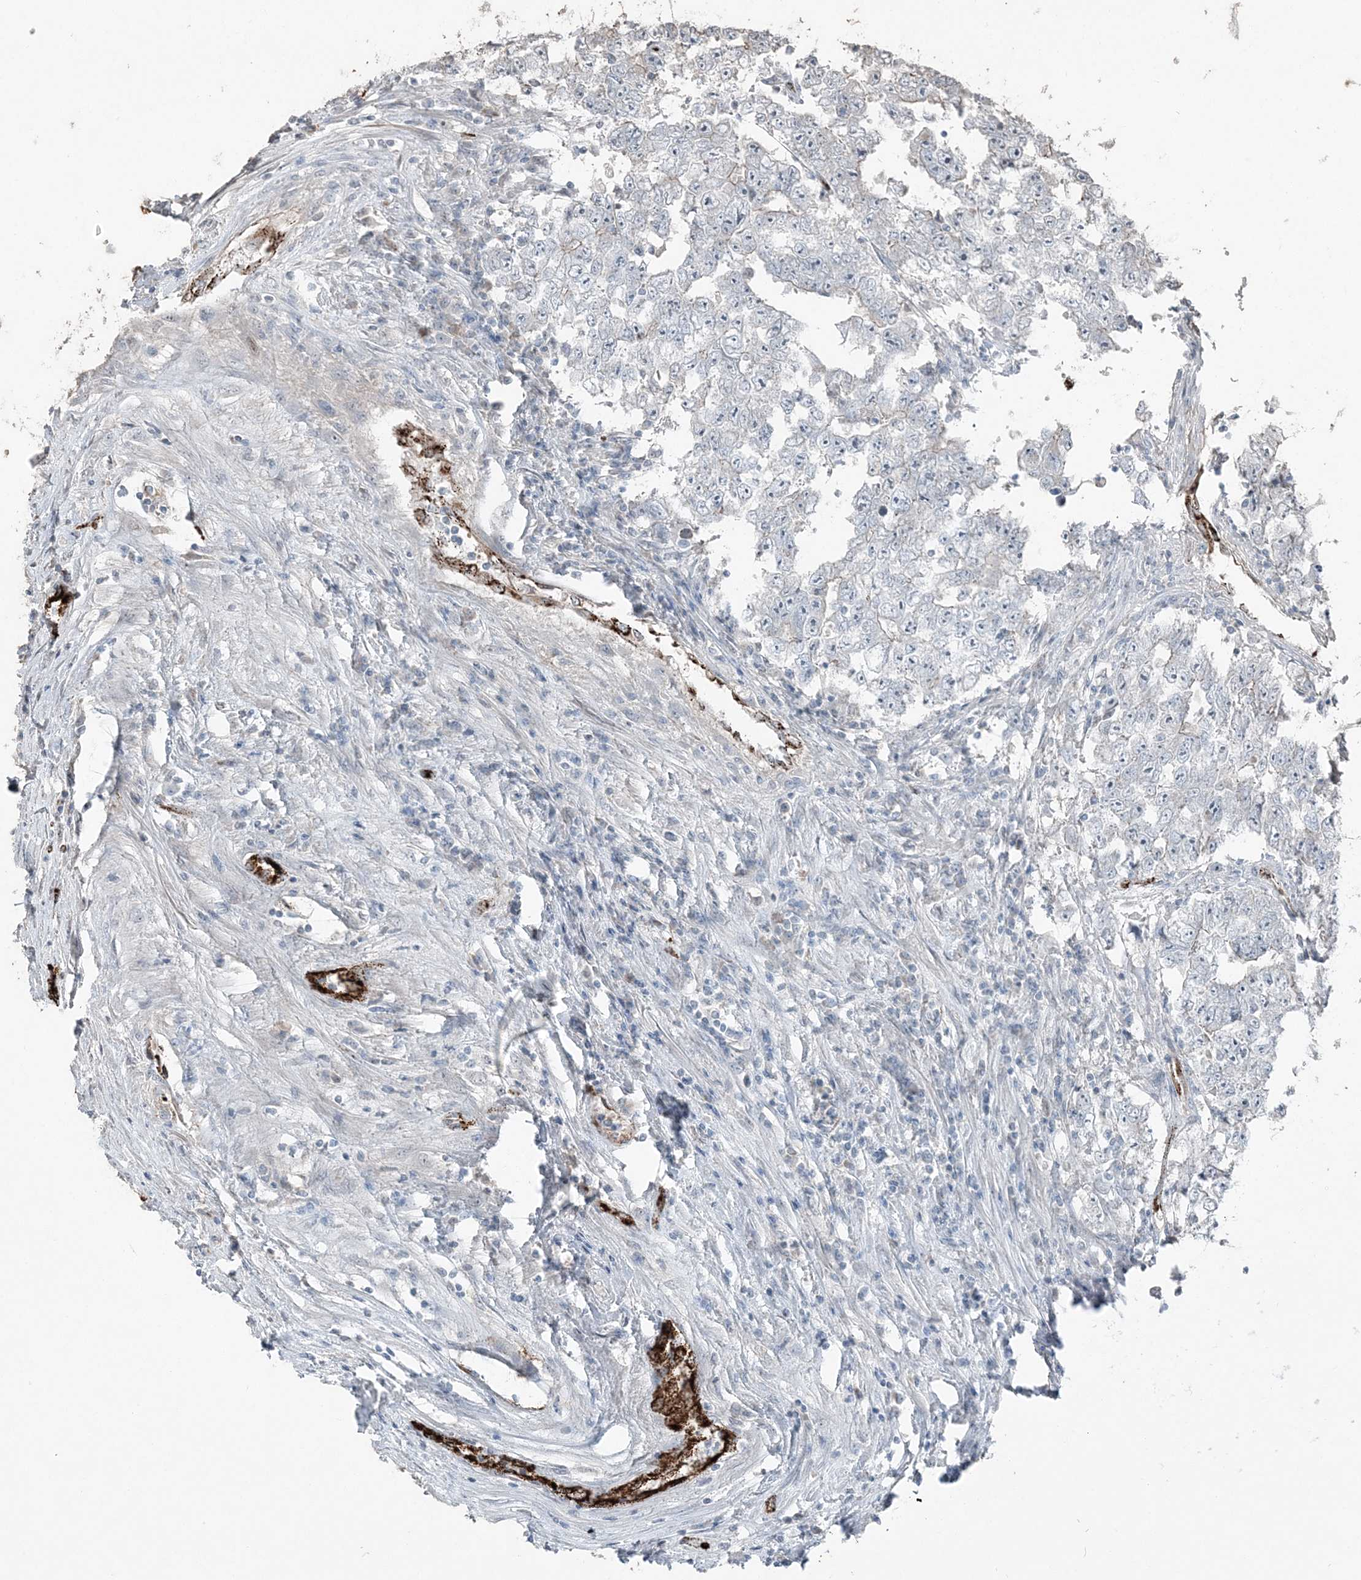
{"staining": {"intensity": "negative", "quantity": "none", "location": "none"}, "tissue": "testis cancer", "cell_type": "Tumor cells", "image_type": "cancer", "snomed": [{"axis": "morphology", "description": "Carcinoma, Embryonal, NOS"}, {"axis": "topography", "description": "Testis"}], "caption": "The photomicrograph exhibits no staining of tumor cells in embryonal carcinoma (testis).", "gene": "ELOVL7", "patient": {"sex": "male", "age": 25}}